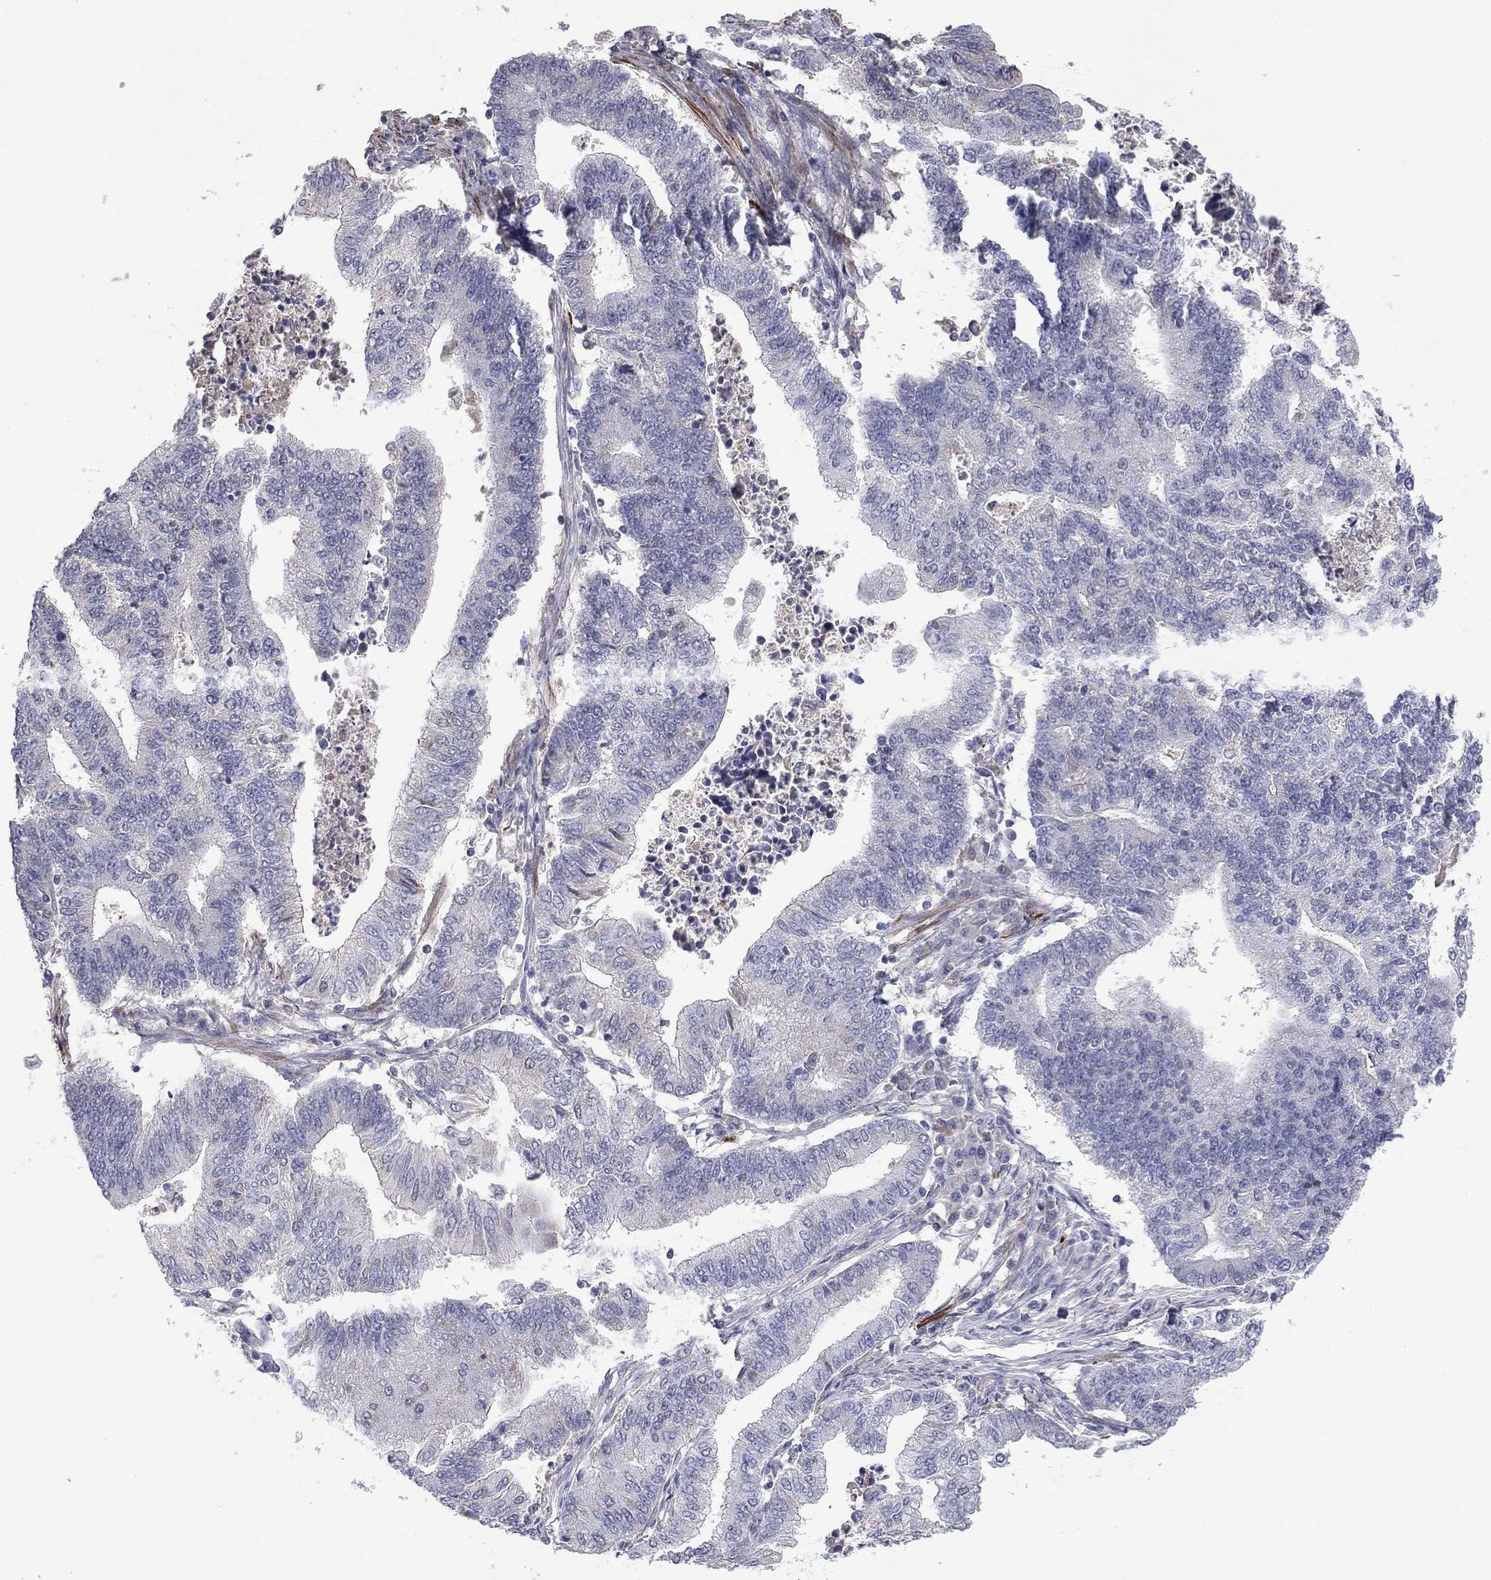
{"staining": {"intensity": "negative", "quantity": "none", "location": "none"}, "tissue": "endometrial cancer", "cell_type": "Tumor cells", "image_type": "cancer", "snomed": [{"axis": "morphology", "description": "Adenocarcinoma, NOS"}, {"axis": "topography", "description": "Uterus"}, {"axis": "topography", "description": "Endometrium"}], "caption": "Endometrial cancer was stained to show a protein in brown. There is no significant expression in tumor cells. (Immunohistochemistry, brightfield microscopy, high magnification).", "gene": "IP6K3", "patient": {"sex": "female", "age": 54}}